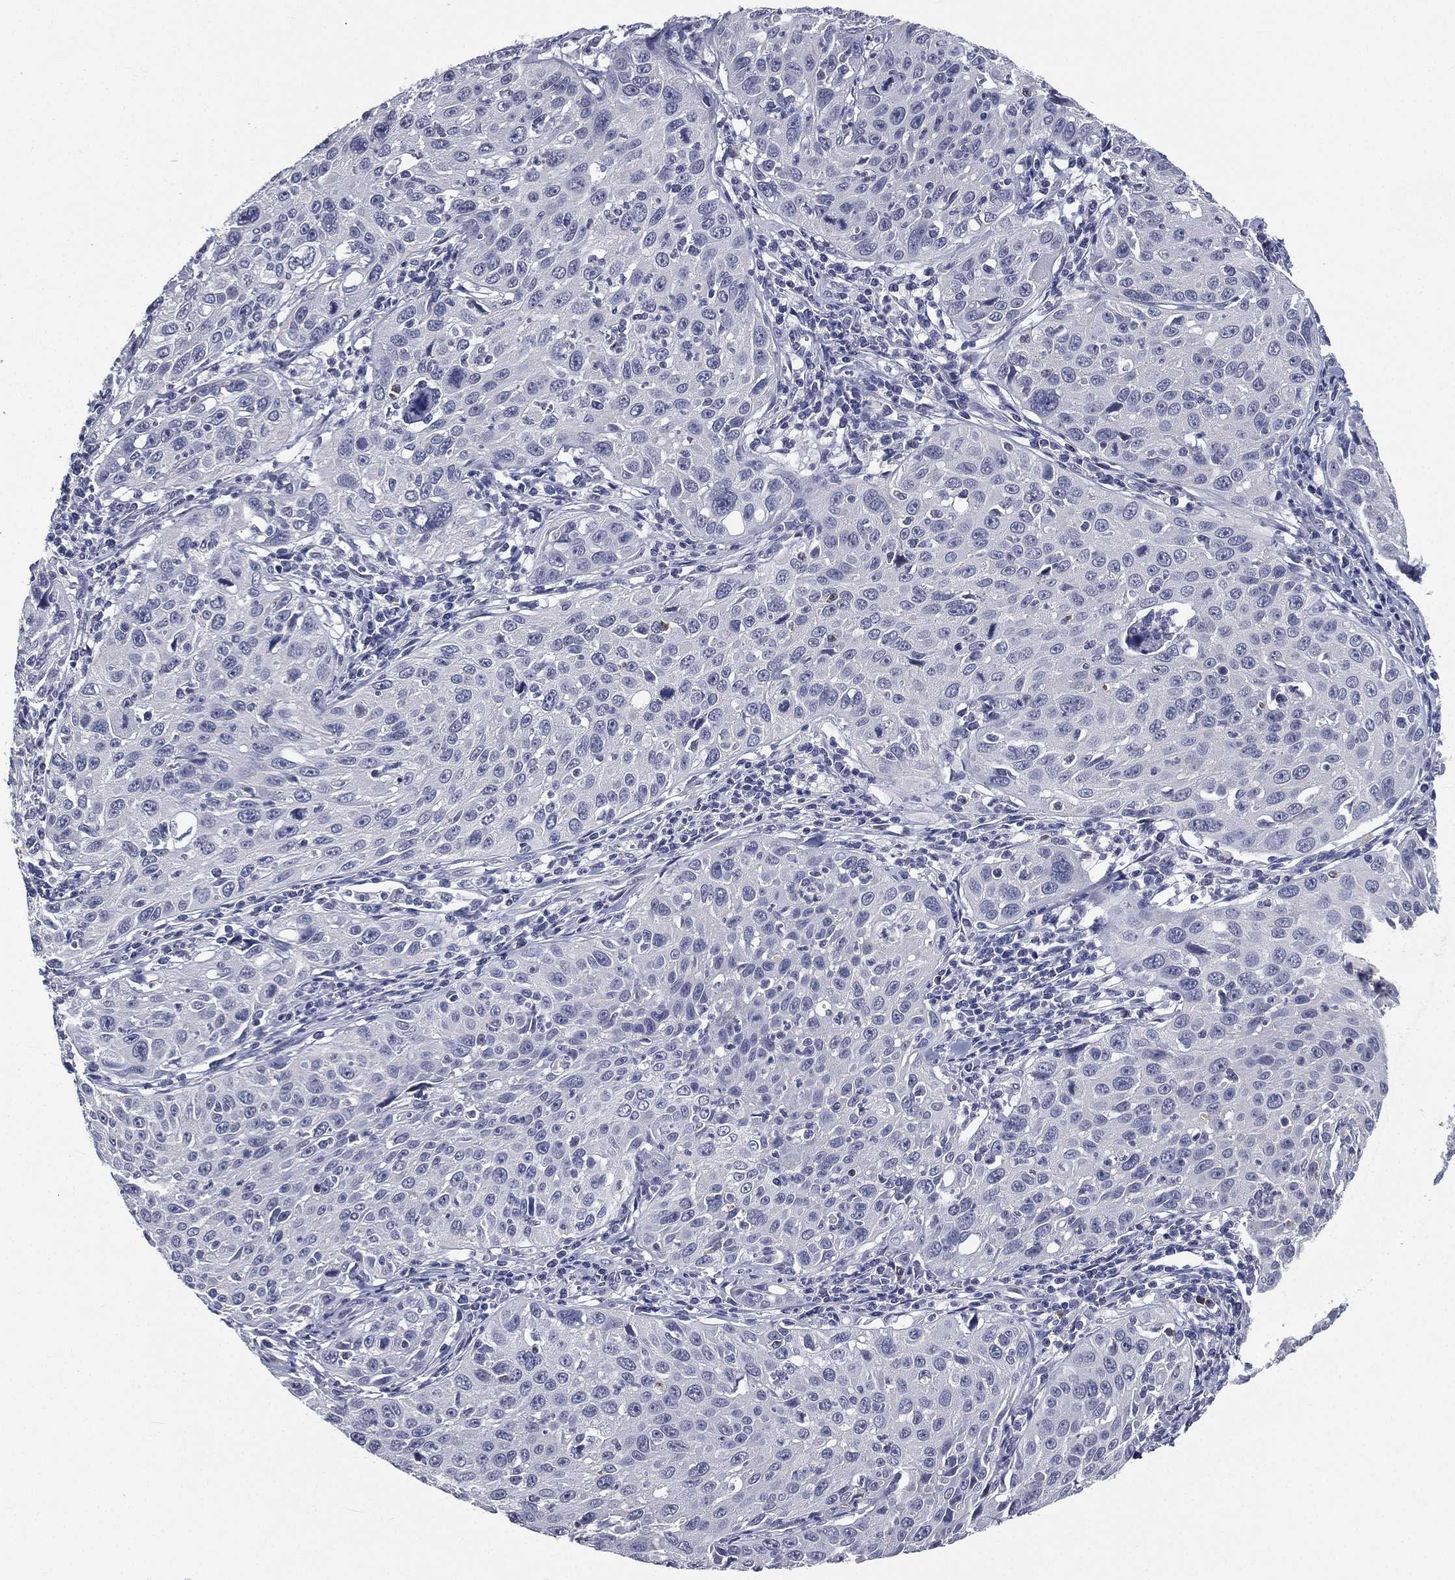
{"staining": {"intensity": "negative", "quantity": "none", "location": "none"}, "tissue": "cervical cancer", "cell_type": "Tumor cells", "image_type": "cancer", "snomed": [{"axis": "morphology", "description": "Squamous cell carcinoma, NOS"}, {"axis": "topography", "description": "Cervix"}], "caption": "An IHC micrograph of cervical cancer (squamous cell carcinoma) is shown. There is no staining in tumor cells of cervical cancer (squamous cell carcinoma).", "gene": "IFT27", "patient": {"sex": "female", "age": 26}}